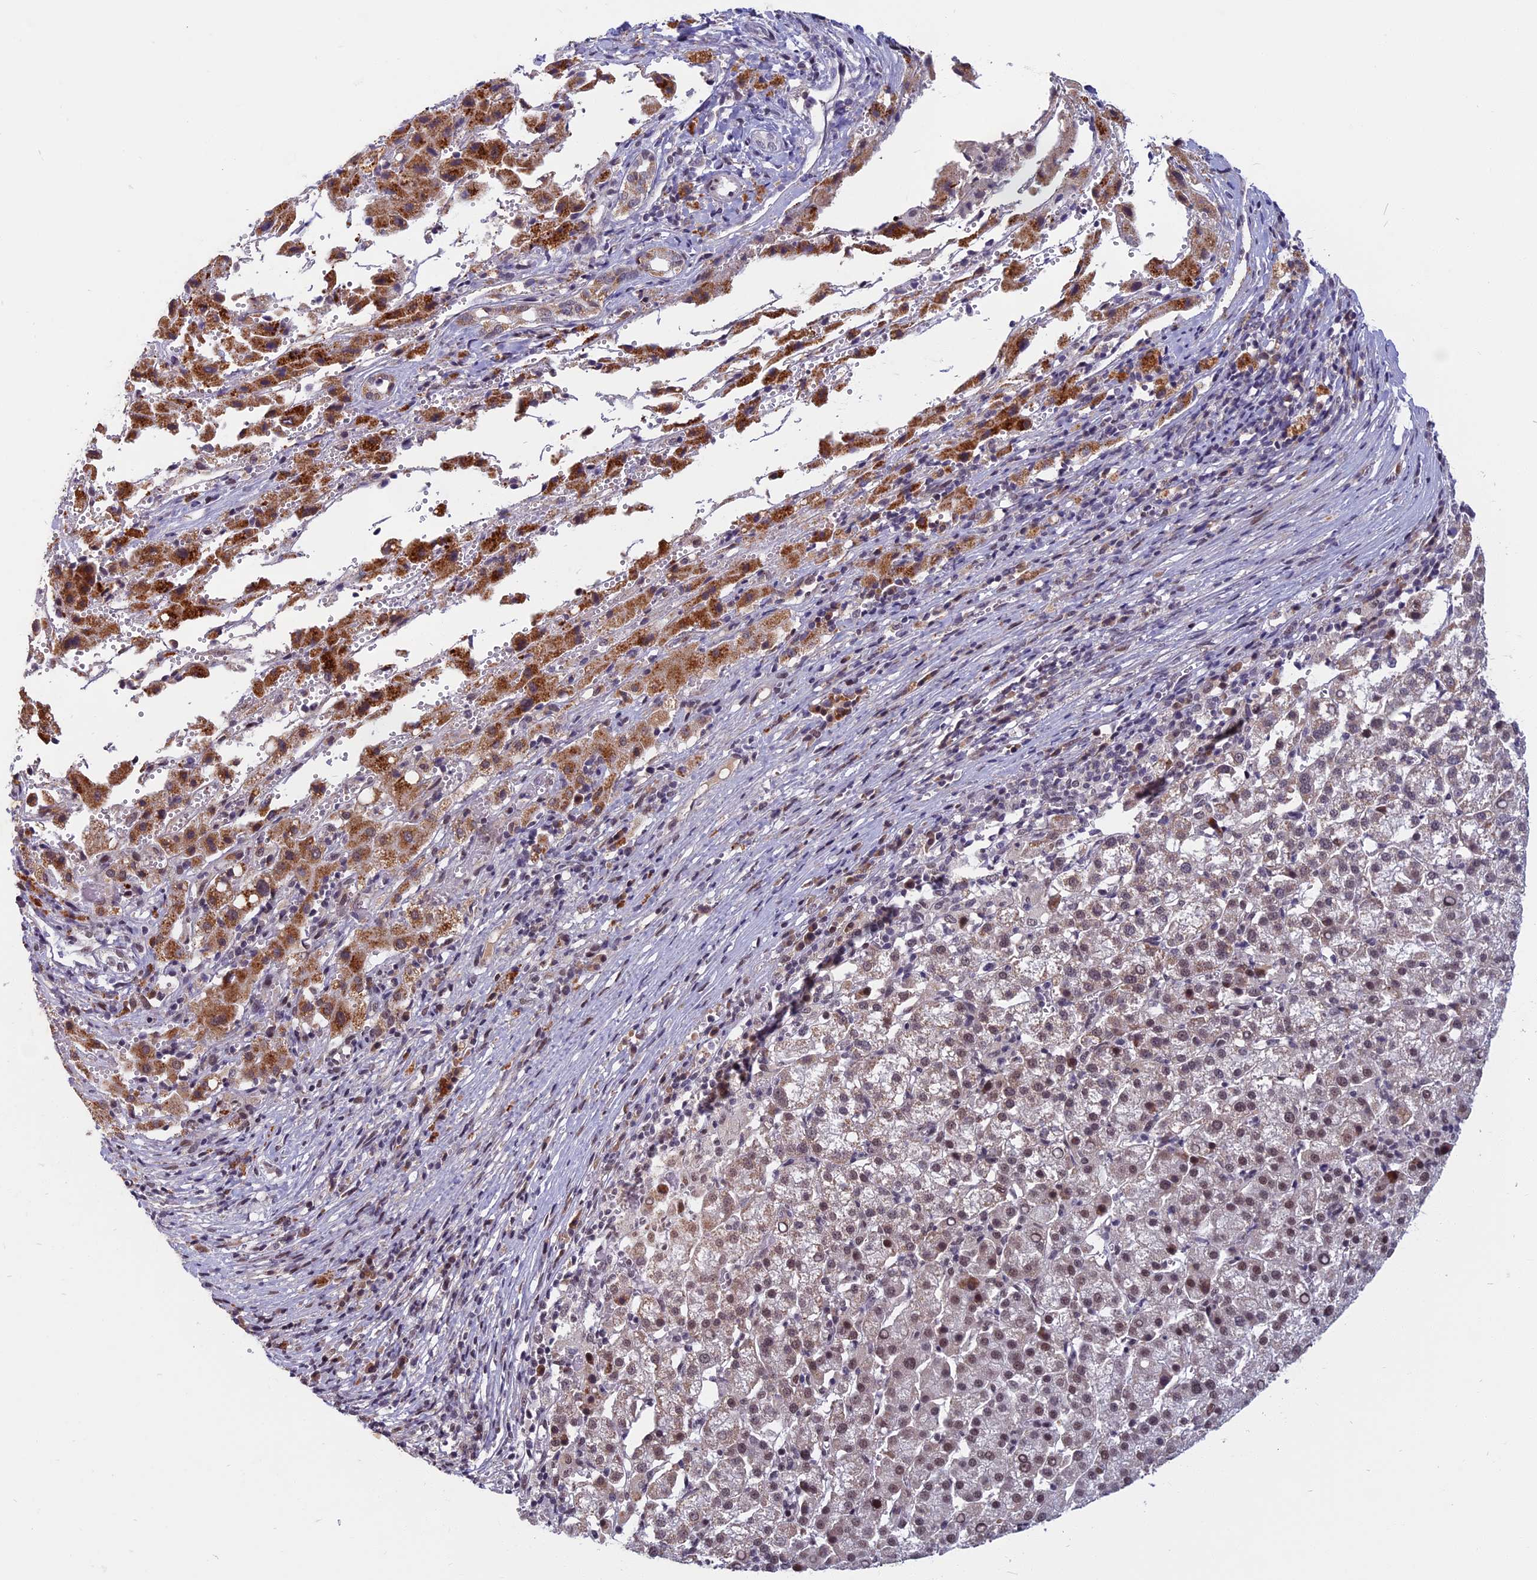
{"staining": {"intensity": "moderate", "quantity": "25%-75%", "location": "nuclear"}, "tissue": "liver cancer", "cell_type": "Tumor cells", "image_type": "cancer", "snomed": [{"axis": "morphology", "description": "Carcinoma, Hepatocellular, NOS"}, {"axis": "topography", "description": "Liver"}], "caption": "Protein staining exhibits moderate nuclear expression in about 25%-75% of tumor cells in liver cancer (hepatocellular carcinoma).", "gene": "CDC7", "patient": {"sex": "female", "age": 58}}